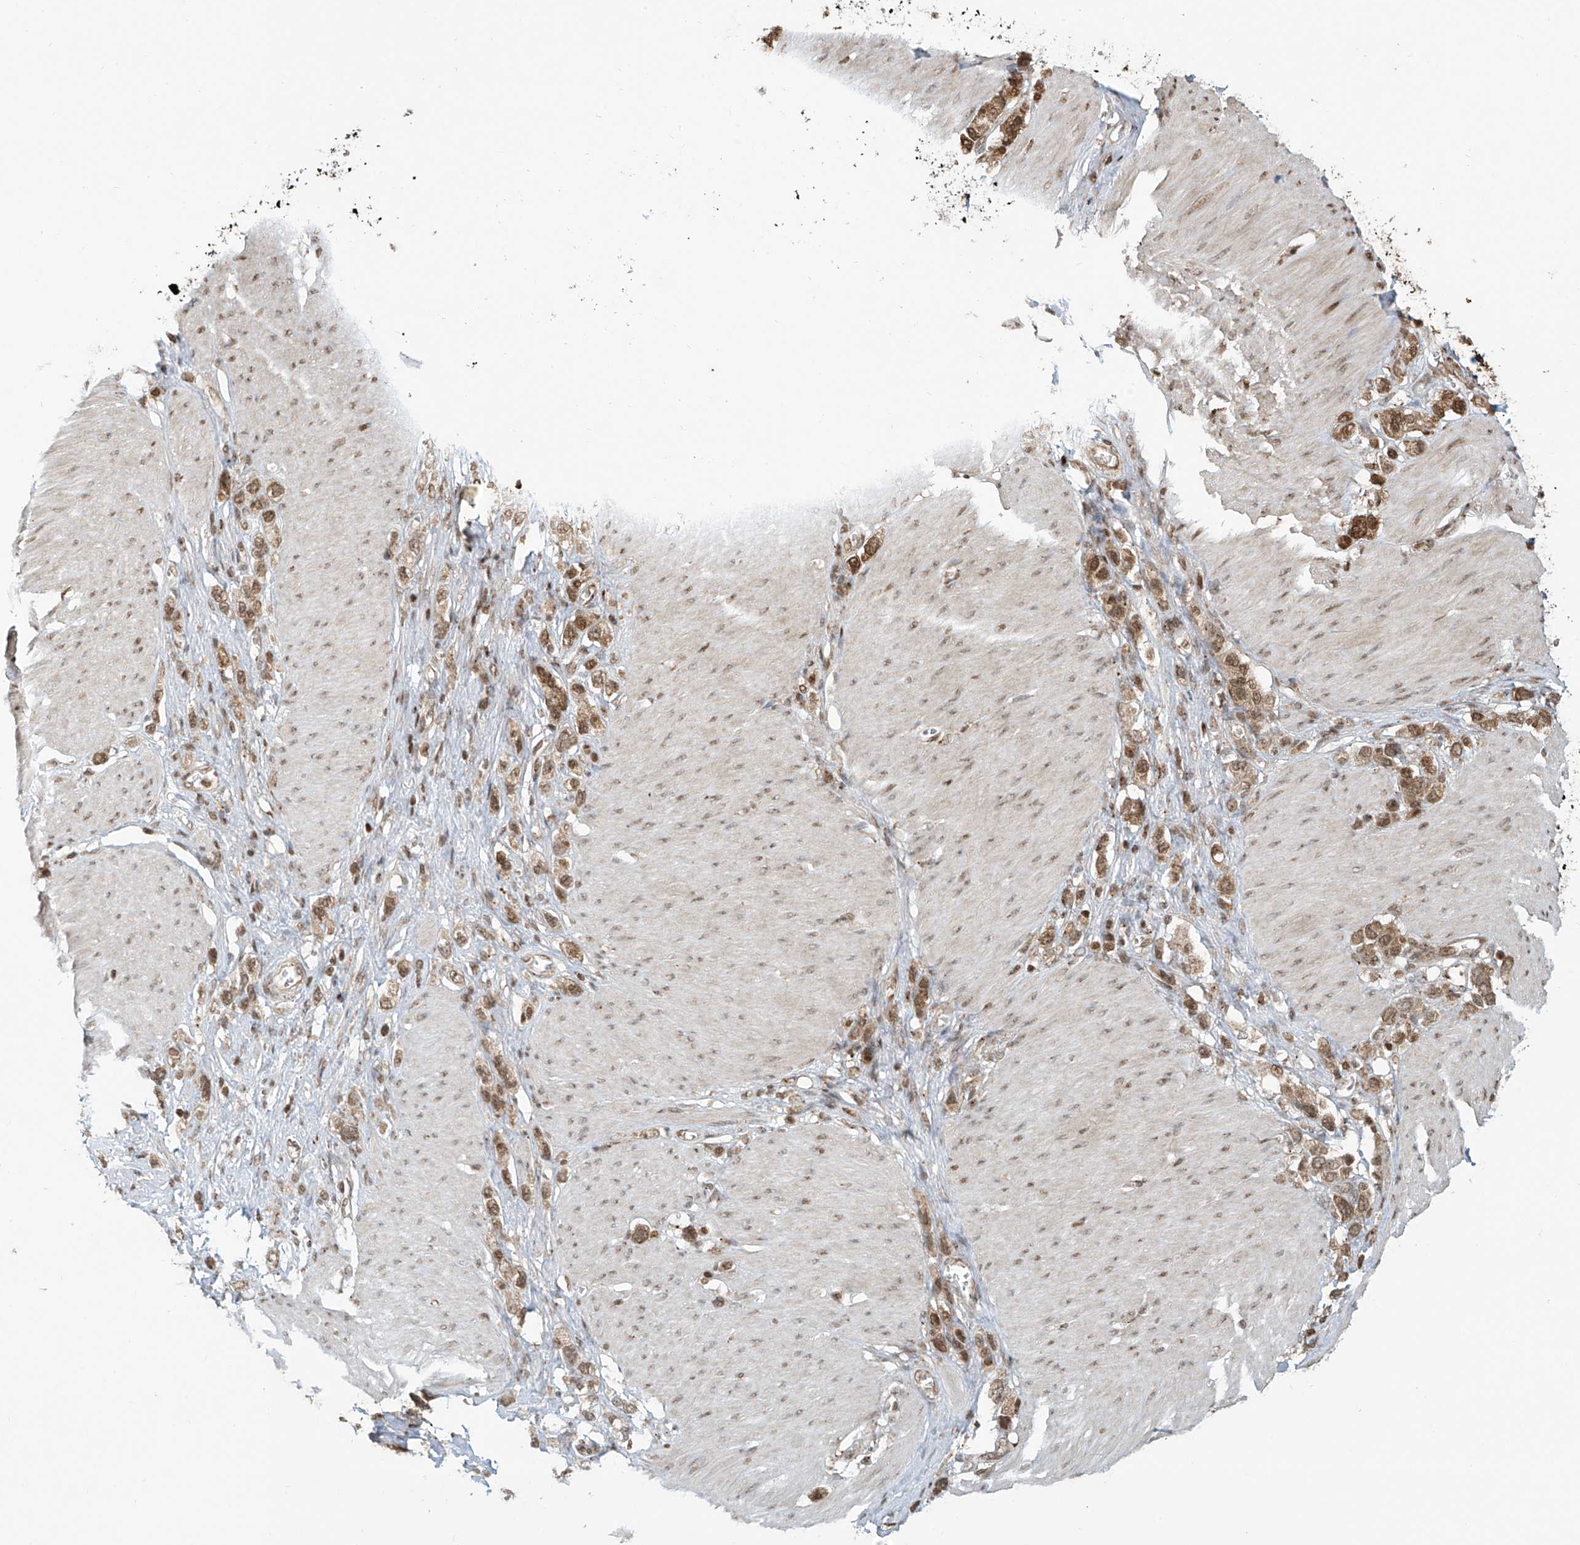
{"staining": {"intensity": "moderate", "quantity": ">75%", "location": "cytoplasmic/membranous,nuclear"}, "tissue": "stomach cancer", "cell_type": "Tumor cells", "image_type": "cancer", "snomed": [{"axis": "morphology", "description": "Normal tissue, NOS"}, {"axis": "morphology", "description": "Adenocarcinoma, NOS"}, {"axis": "topography", "description": "Stomach, upper"}, {"axis": "topography", "description": "Stomach"}], "caption": "Stomach cancer (adenocarcinoma) tissue reveals moderate cytoplasmic/membranous and nuclear positivity in approximately >75% of tumor cells", "gene": "VMP1", "patient": {"sex": "female", "age": 65}}